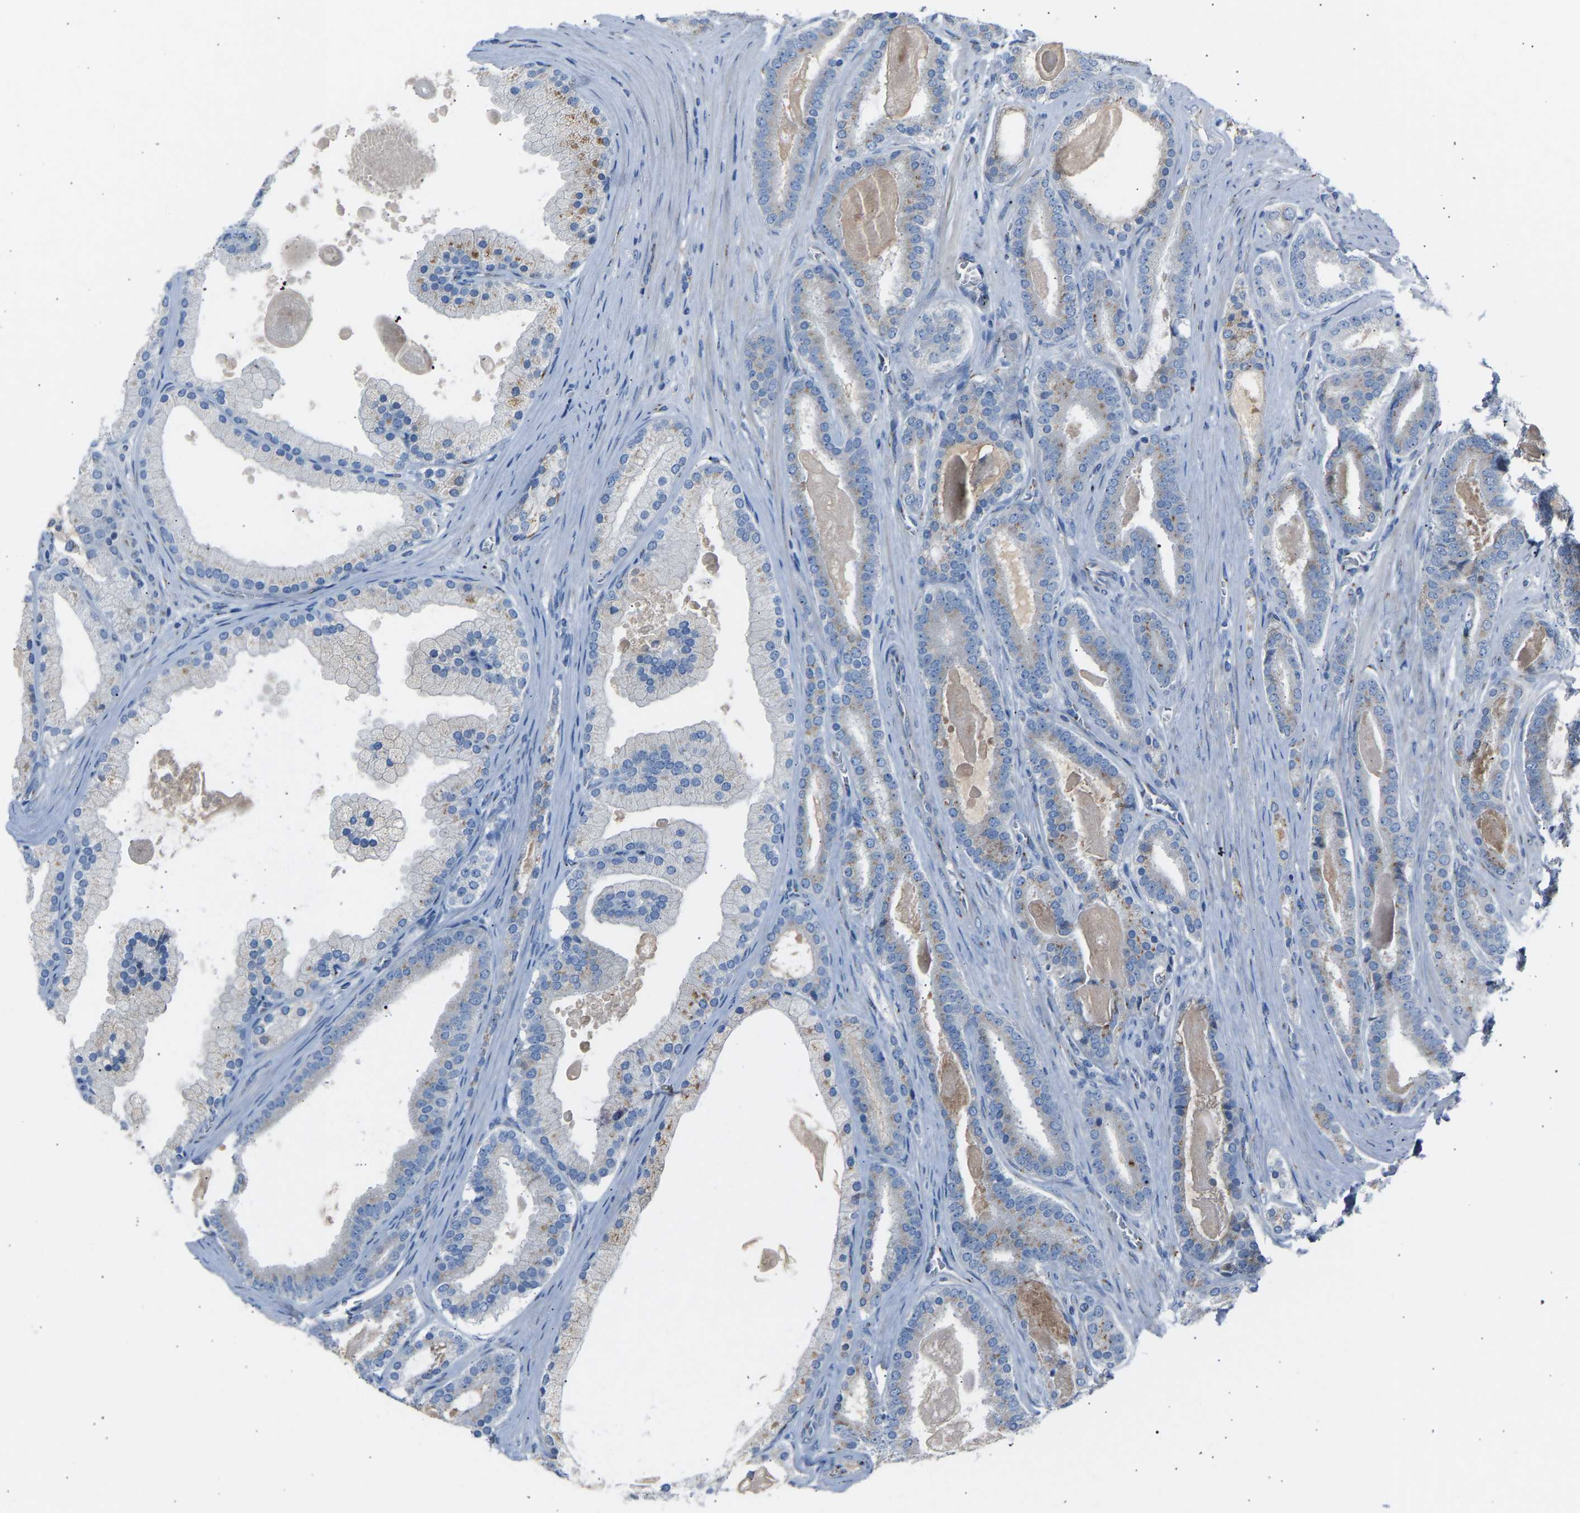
{"staining": {"intensity": "moderate", "quantity": "25%-75%", "location": "cytoplasmic/membranous"}, "tissue": "prostate cancer", "cell_type": "Tumor cells", "image_type": "cancer", "snomed": [{"axis": "morphology", "description": "Adenocarcinoma, High grade"}, {"axis": "topography", "description": "Prostate"}], "caption": "This micrograph shows IHC staining of human prostate adenocarcinoma (high-grade), with medium moderate cytoplasmic/membranous expression in about 25%-75% of tumor cells.", "gene": "CYREN", "patient": {"sex": "male", "age": 60}}